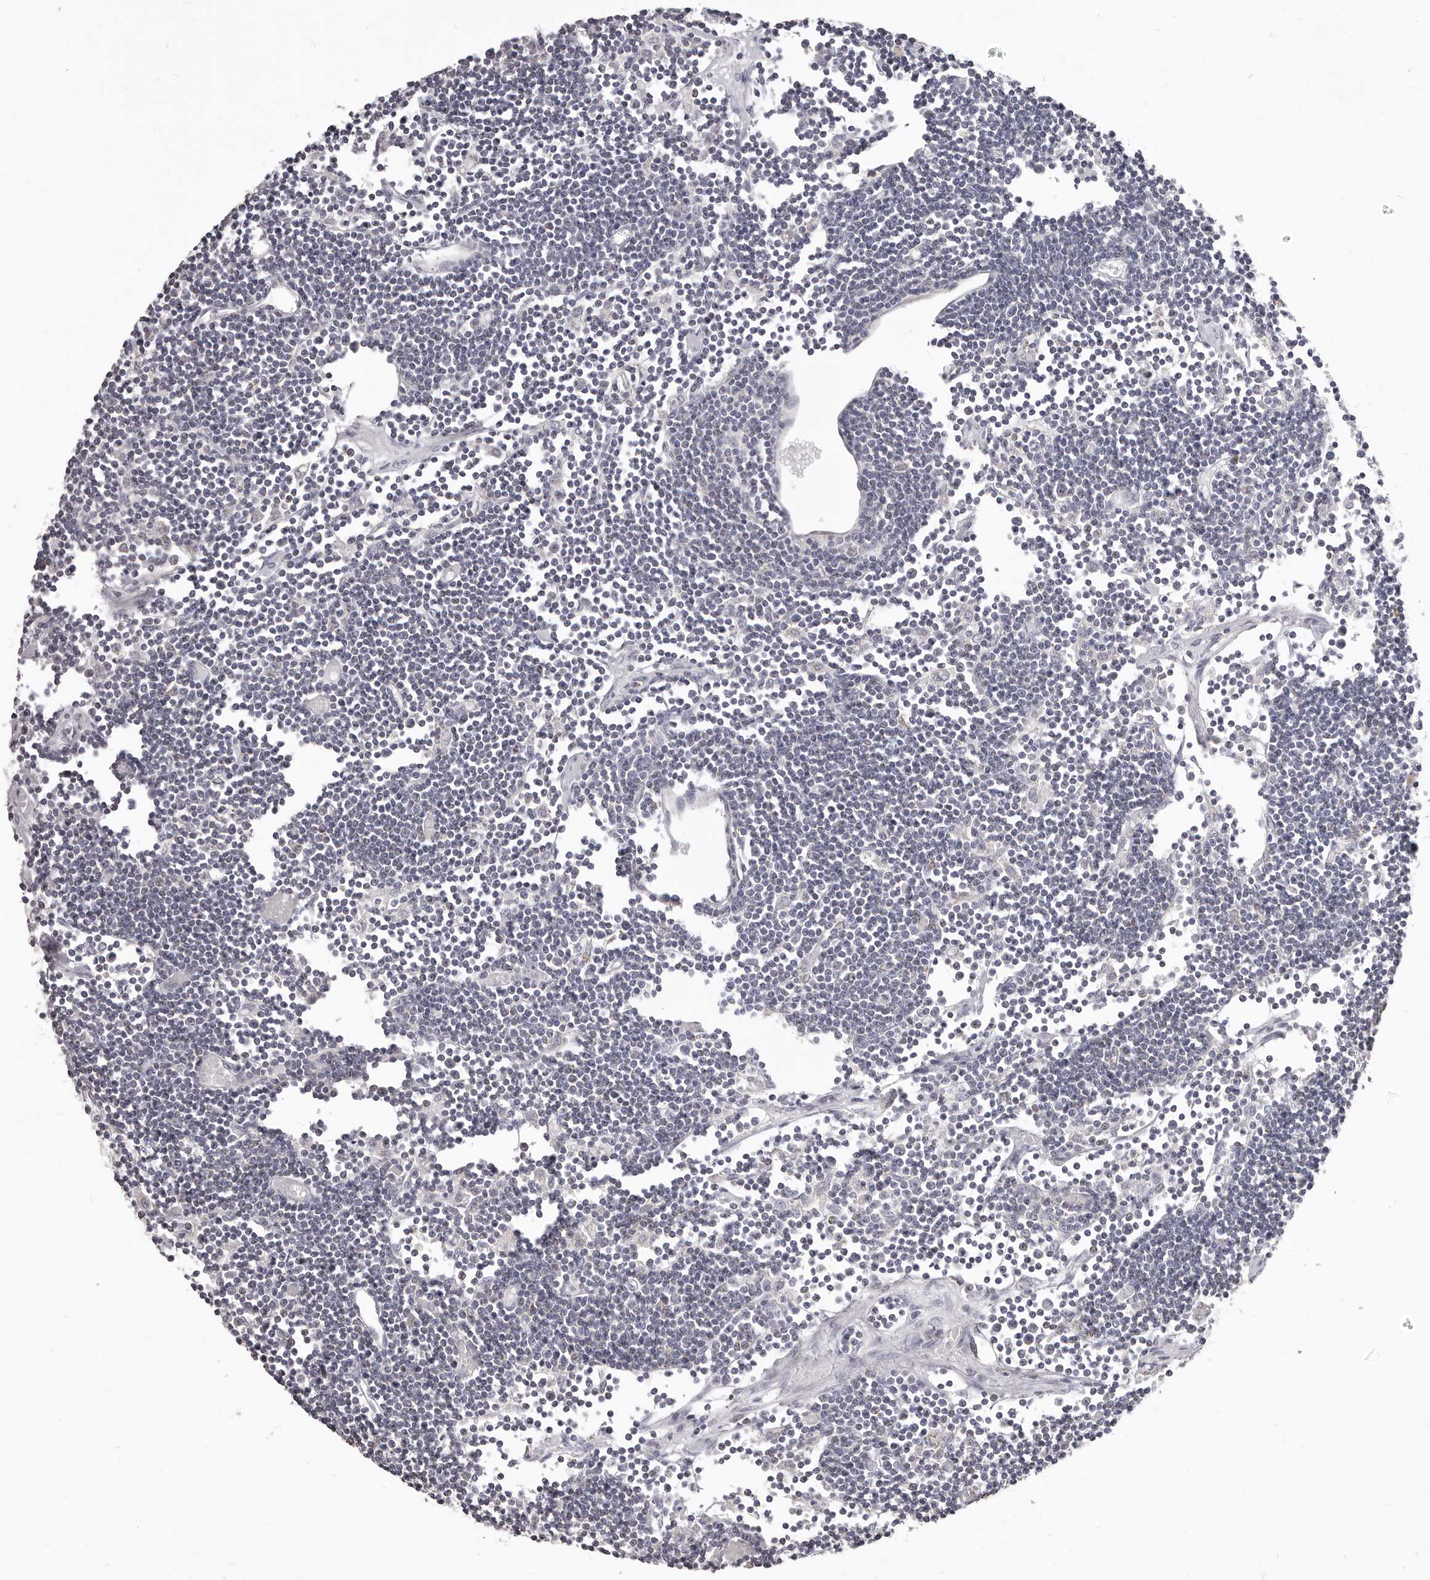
{"staining": {"intensity": "negative", "quantity": "none", "location": "none"}, "tissue": "lymph node", "cell_type": "Germinal center cells", "image_type": "normal", "snomed": [{"axis": "morphology", "description": "Normal tissue, NOS"}, {"axis": "topography", "description": "Lymph node"}], "caption": "Immunohistochemical staining of normal lymph node displays no significant expression in germinal center cells. Brightfield microscopy of immunohistochemistry stained with DAB (brown) and hematoxylin (blue), captured at high magnification.", "gene": "PRMT2", "patient": {"sex": "female", "age": 11}}